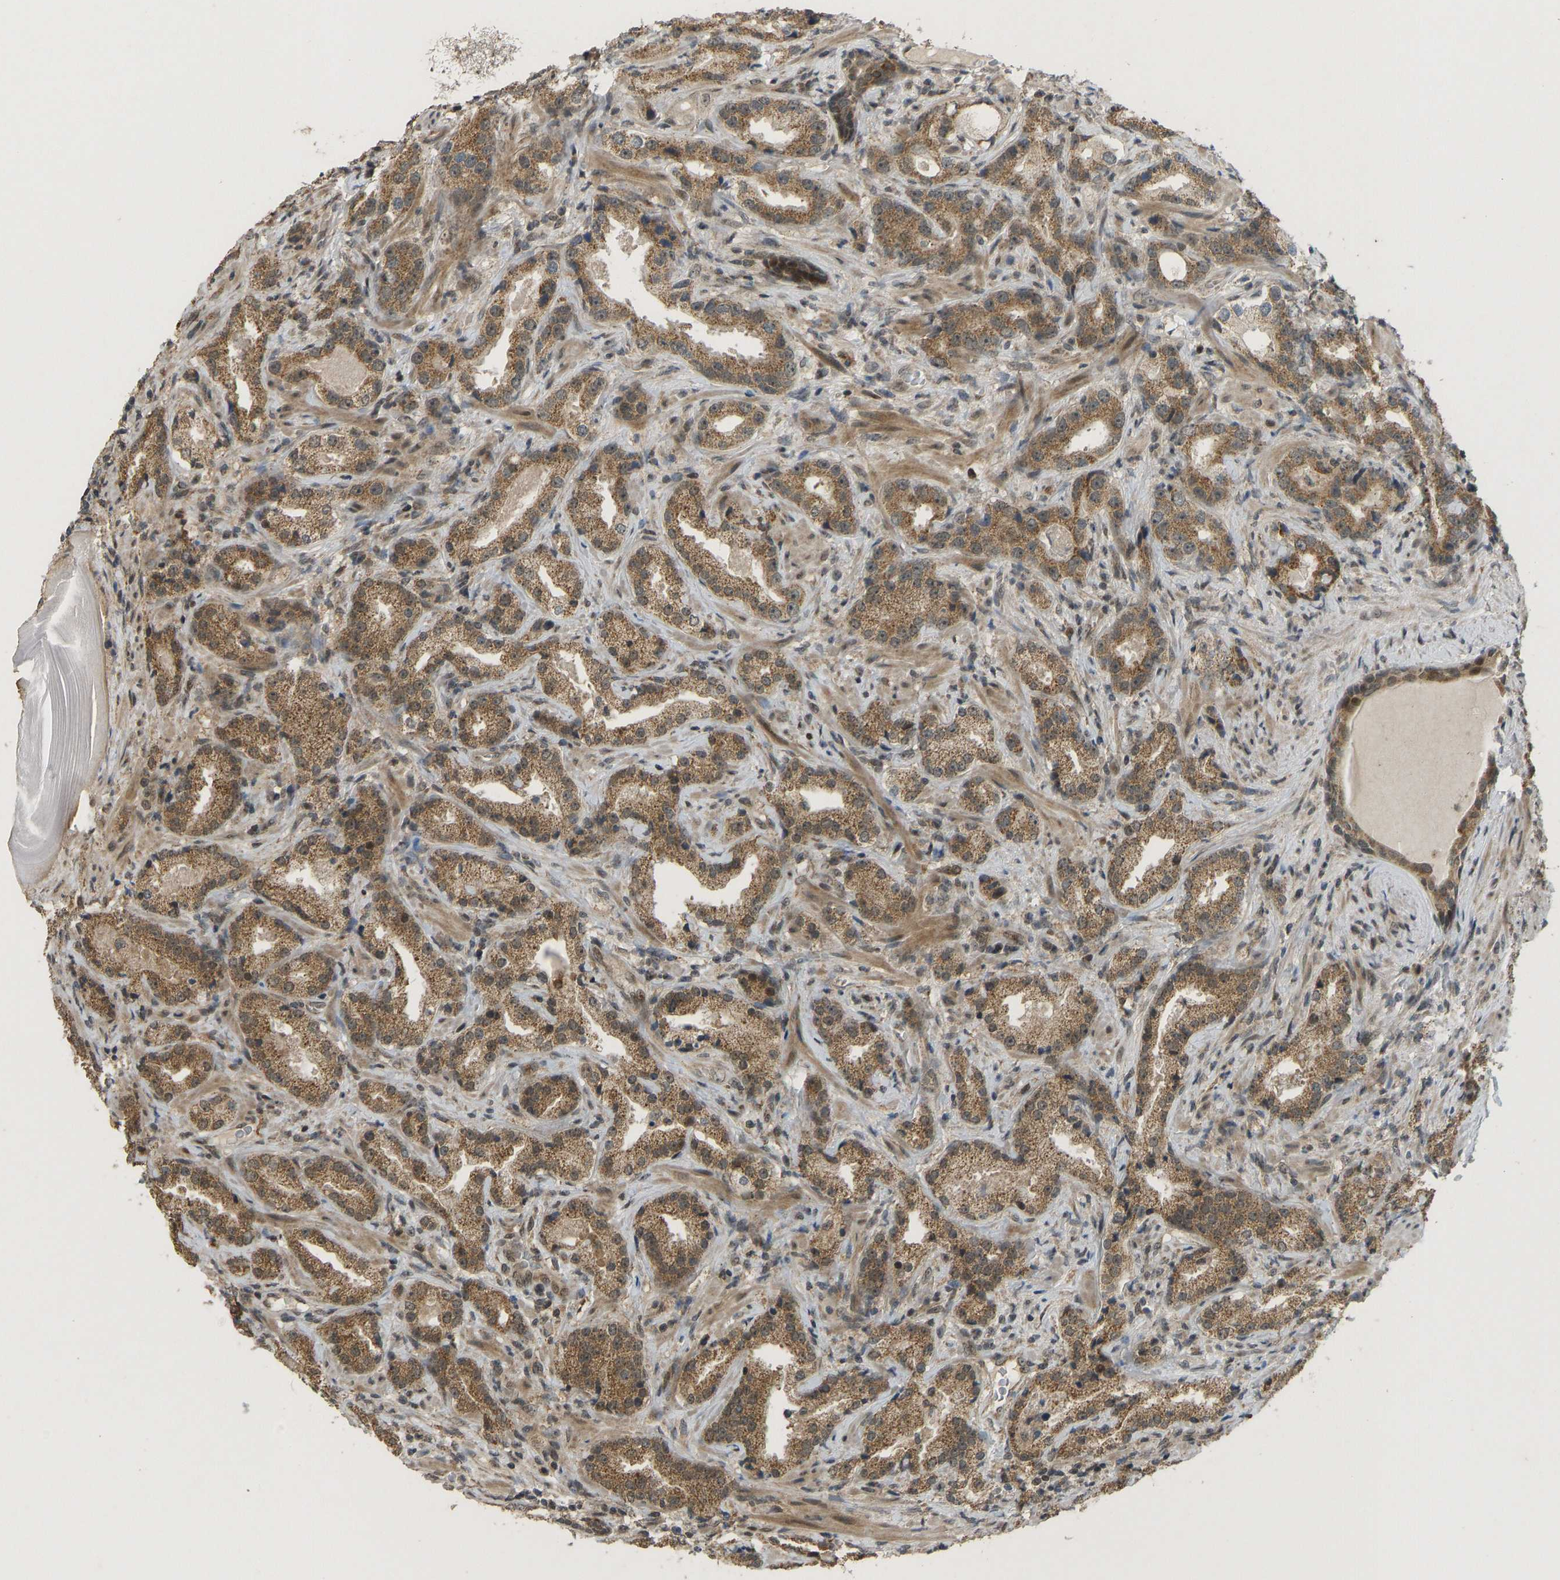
{"staining": {"intensity": "moderate", "quantity": ">75%", "location": "cytoplasmic/membranous"}, "tissue": "prostate cancer", "cell_type": "Tumor cells", "image_type": "cancer", "snomed": [{"axis": "morphology", "description": "Adenocarcinoma, High grade"}, {"axis": "topography", "description": "Prostate"}], "caption": "A brown stain shows moderate cytoplasmic/membranous staining of a protein in human prostate cancer (adenocarcinoma (high-grade)) tumor cells.", "gene": "ACADS", "patient": {"sex": "male", "age": 63}}